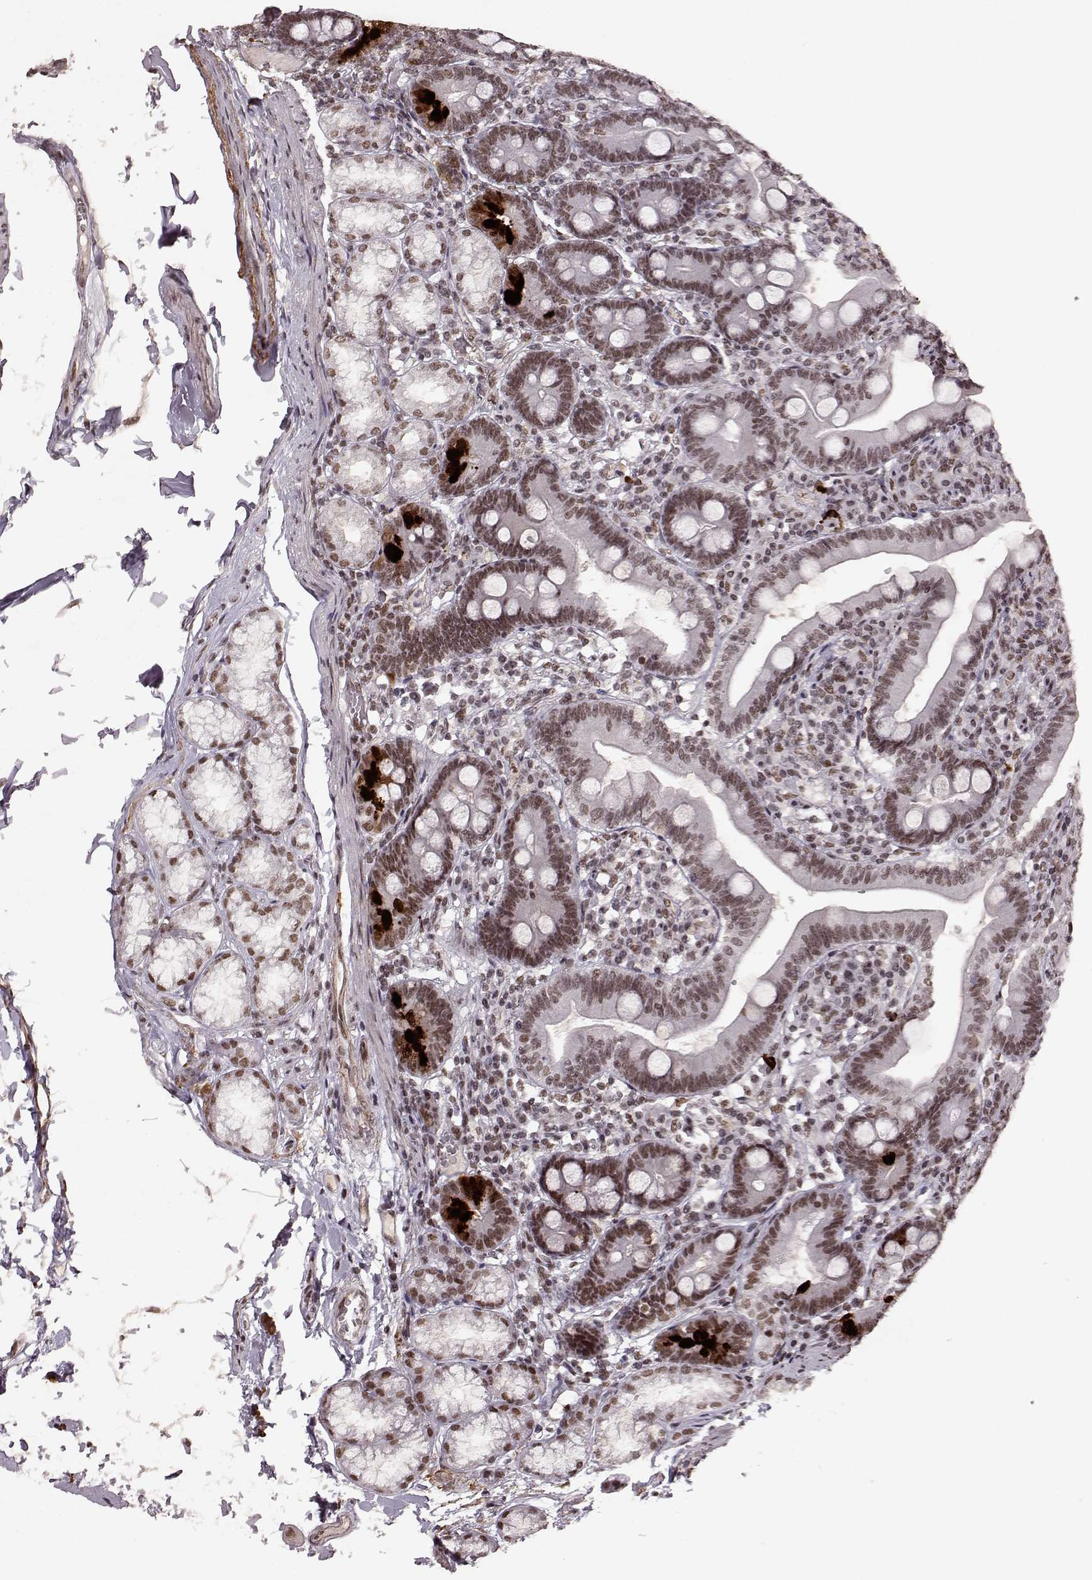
{"staining": {"intensity": "moderate", "quantity": ">75%", "location": "nuclear"}, "tissue": "duodenum", "cell_type": "Glandular cells", "image_type": "normal", "snomed": [{"axis": "morphology", "description": "Normal tissue, NOS"}, {"axis": "topography", "description": "Duodenum"}], "caption": "Unremarkable duodenum reveals moderate nuclear positivity in approximately >75% of glandular cells.", "gene": "RRAGD", "patient": {"sex": "female", "age": 67}}